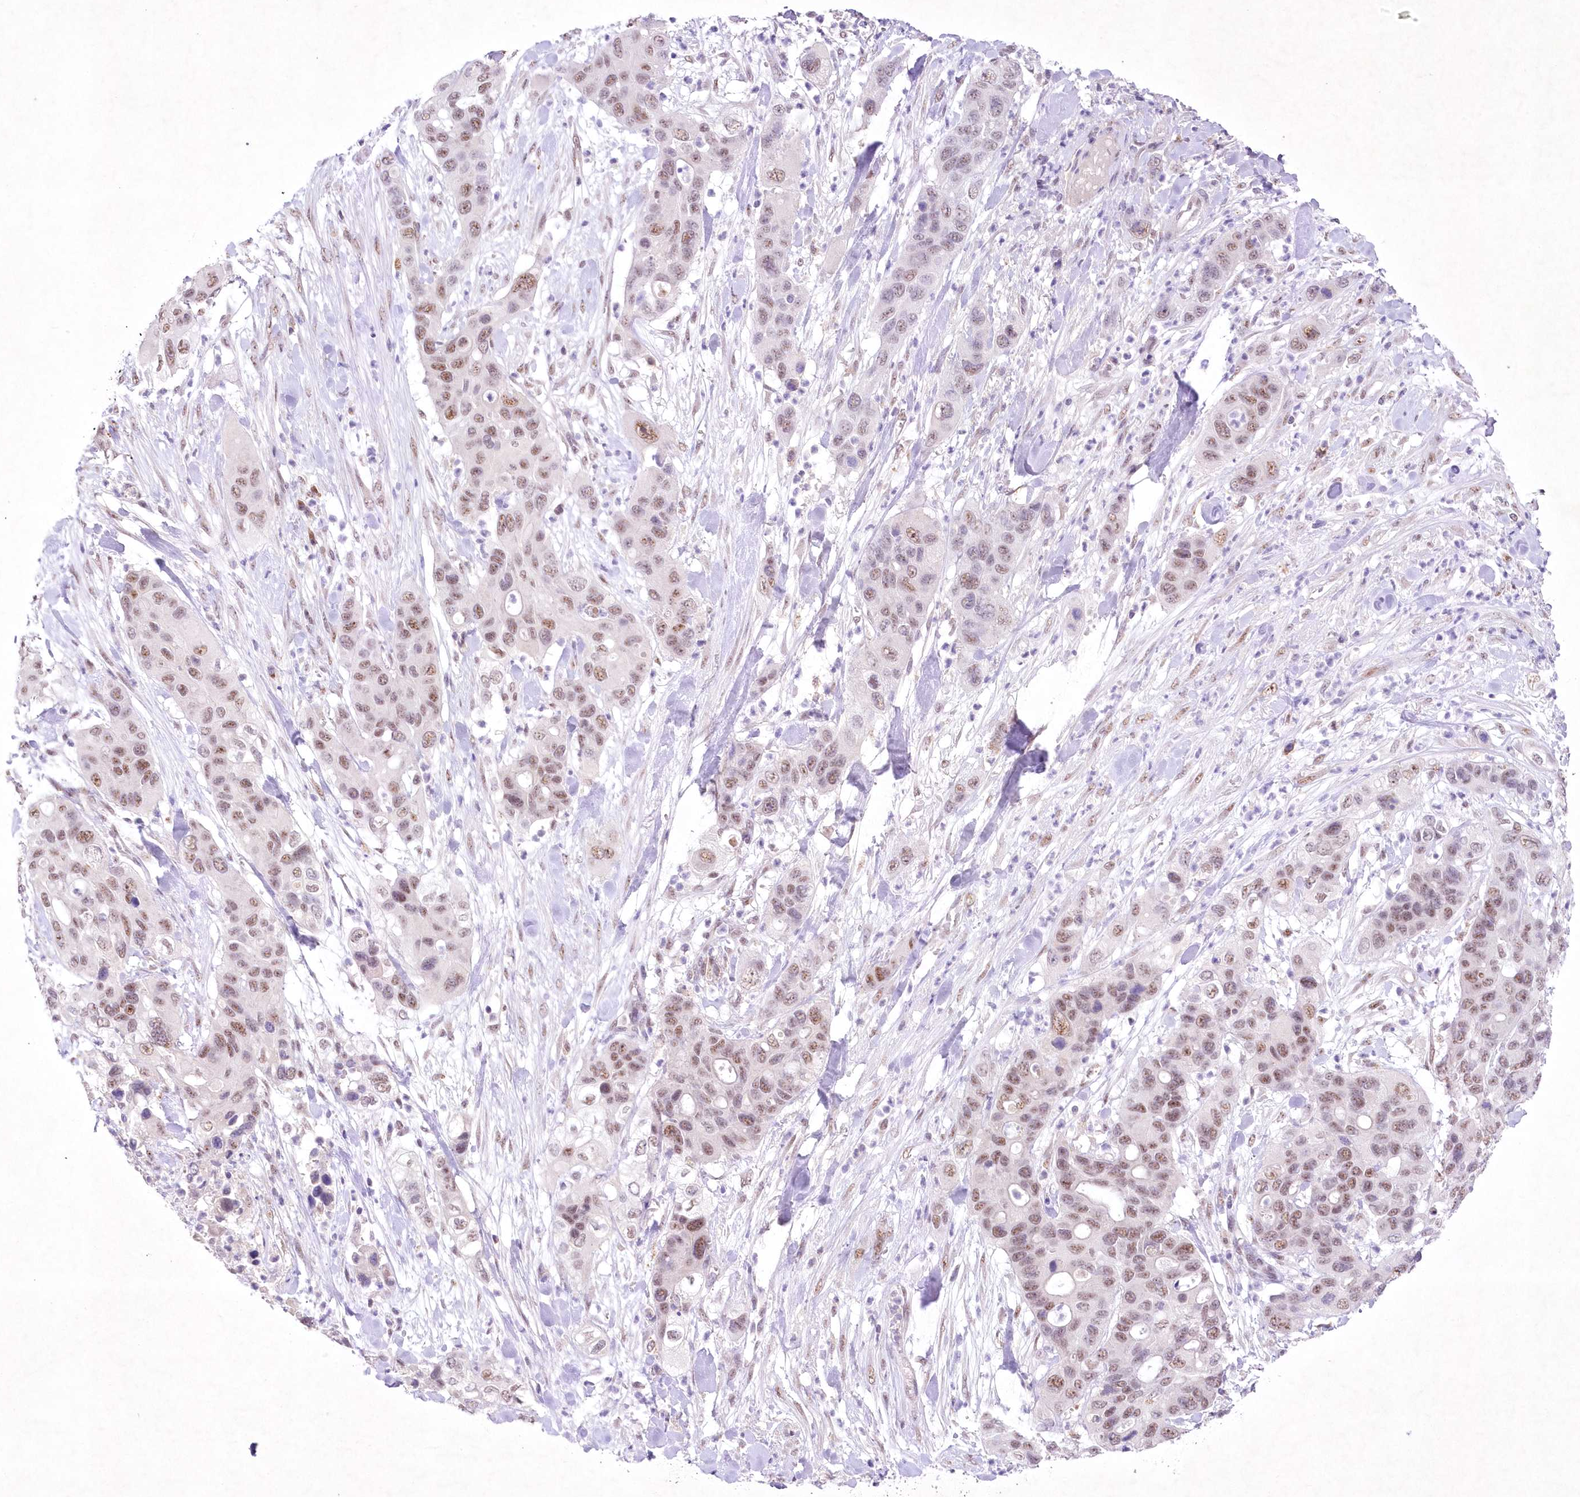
{"staining": {"intensity": "moderate", "quantity": "25%-75%", "location": "nuclear"}, "tissue": "pancreatic cancer", "cell_type": "Tumor cells", "image_type": "cancer", "snomed": [{"axis": "morphology", "description": "Adenocarcinoma, NOS"}, {"axis": "topography", "description": "Pancreas"}], "caption": "The immunohistochemical stain labels moderate nuclear staining in tumor cells of pancreatic cancer (adenocarcinoma) tissue.", "gene": "RBM27", "patient": {"sex": "female", "age": 71}}